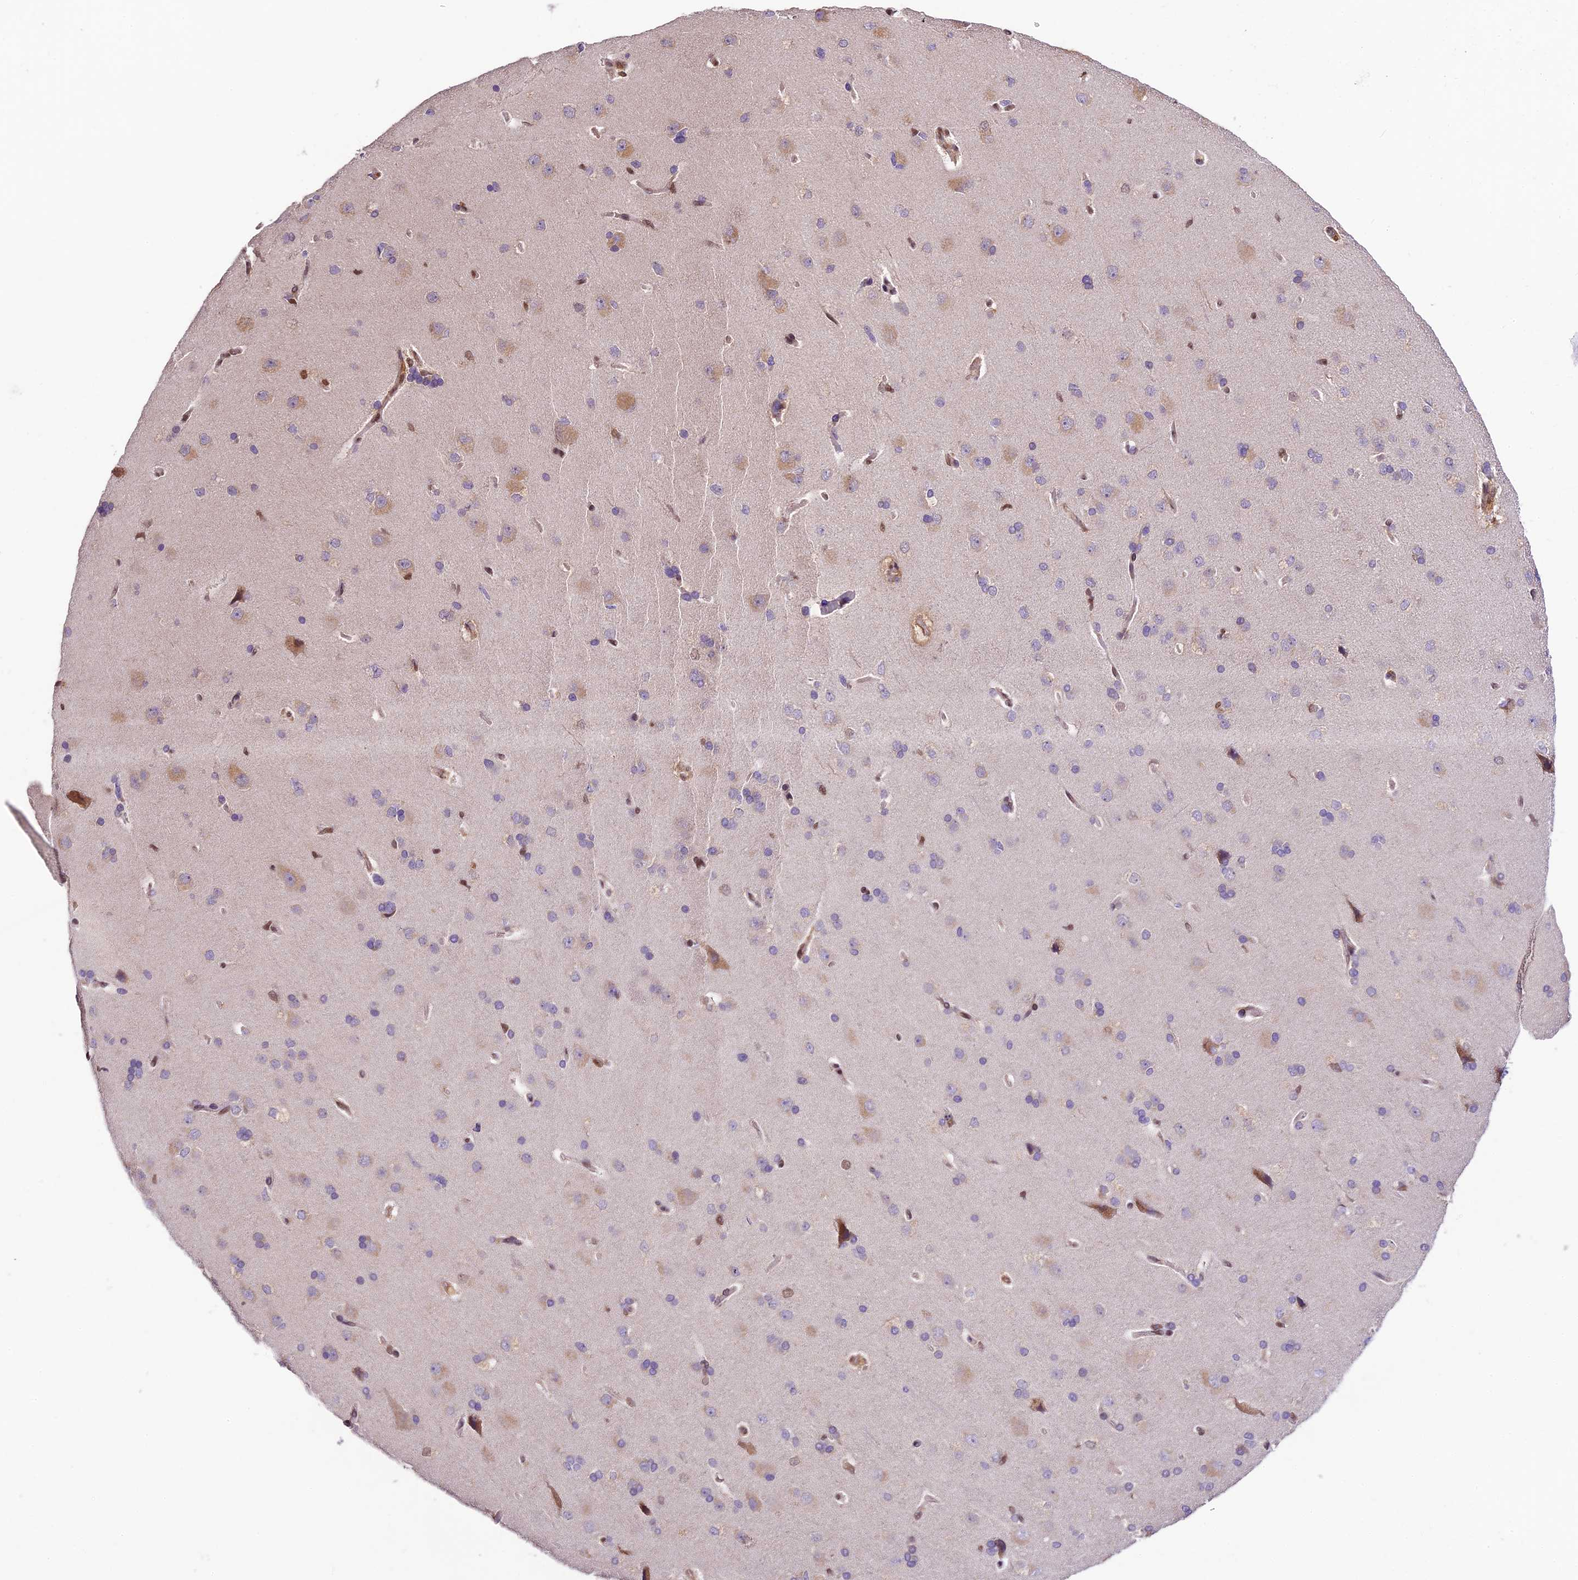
{"staining": {"intensity": "moderate", "quantity": ">75%", "location": "cytoplasmic/membranous,nuclear"}, "tissue": "cerebral cortex", "cell_type": "Endothelial cells", "image_type": "normal", "snomed": [{"axis": "morphology", "description": "Normal tissue, NOS"}, {"axis": "topography", "description": "Cerebral cortex"}], "caption": "Unremarkable cerebral cortex demonstrates moderate cytoplasmic/membranous,nuclear staining in approximately >75% of endothelial cells Using DAB (brown) and hematoxylin (blue) stains, captured at high magnification using brightfield microscopy..", "gene": "TRIM22", "patient": {"sex": "male", "age": 62}}